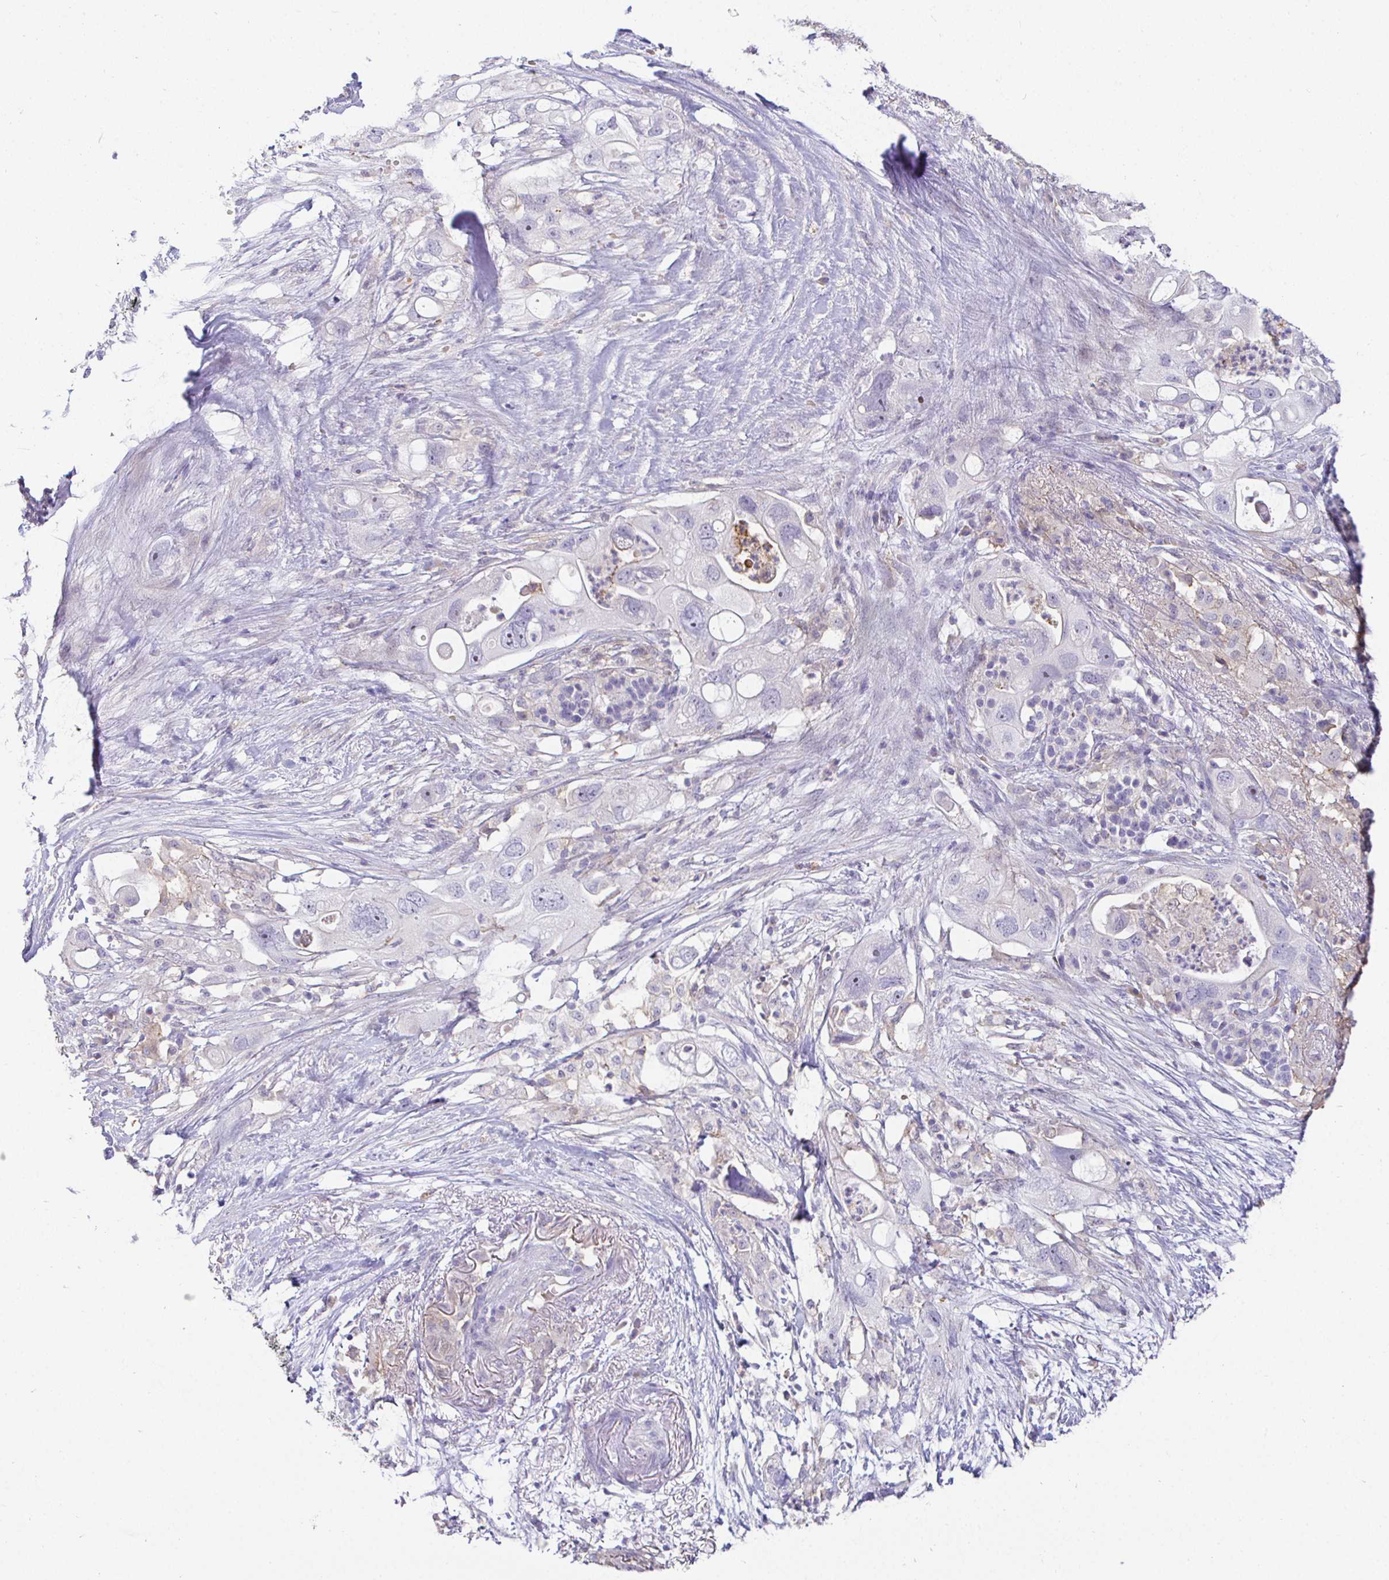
{"staining": {"intensity": "negative", "quantity": "none", "location": "none"}, "tissue": "pancreatic cancer", "cell_type": "Tumor cells", "image_type": "cancer", "snomed": [{"axis": "morphology", "description": "Adenocarcinoma, NOS"}, {"axis": "topography", "description": "Pancreas"}], "caption": "Tumor cells are negative for brown protein staining in pancreatic cancer.", "gene": "SIRPA", "patient": {"sex": "female", "age": 72}}